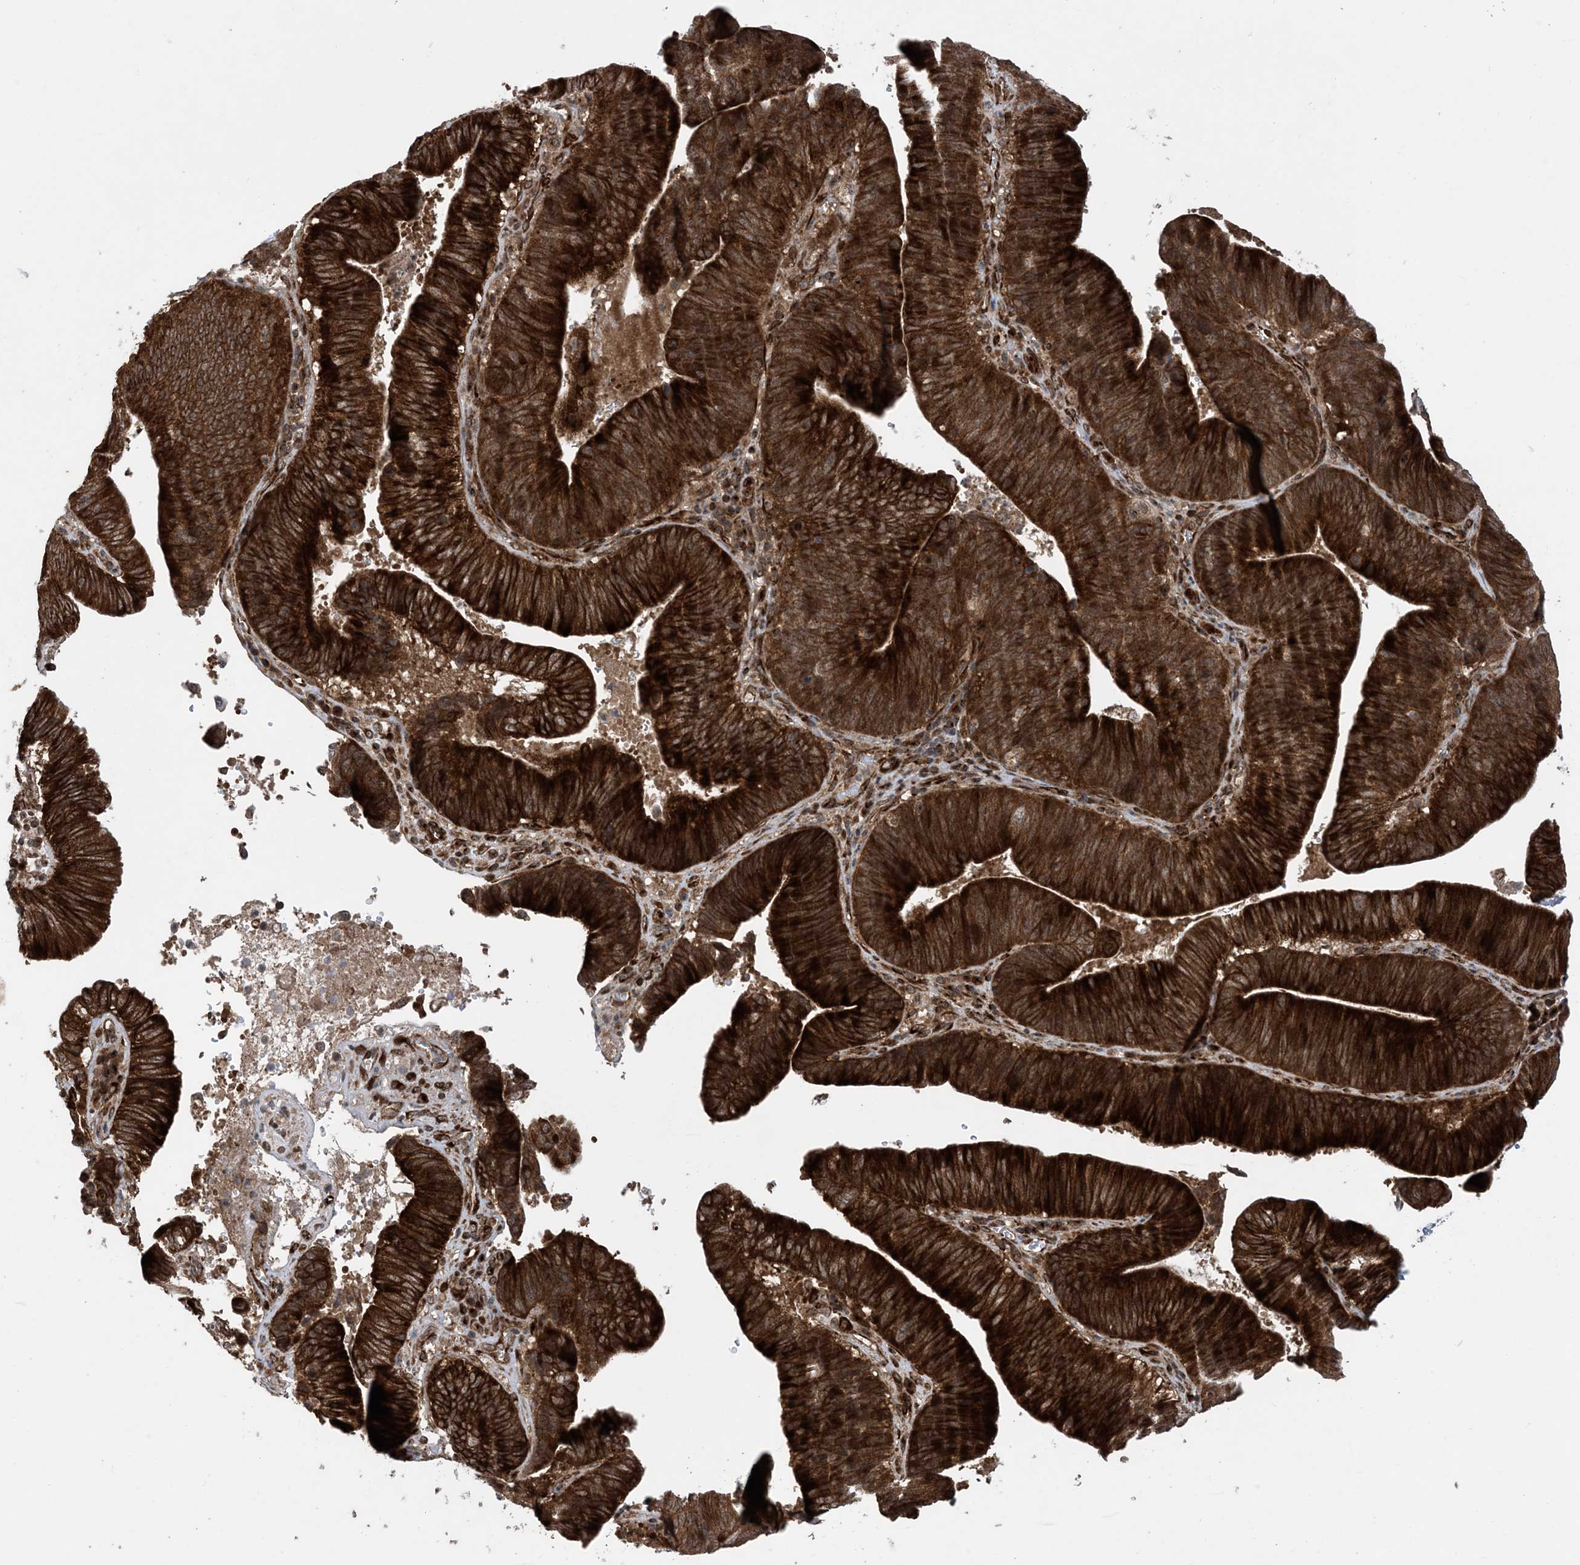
{"staining": {"intensity": "strong", "quantity": ">75%", "location": "cytoplasmic/membranous"}, "tissue": "pancreatic cancer", "cell_type": "Tumor cells", "image_type": "cancer", "snomed": [{"axis": "morphology", "description": "Adenocarcinoma, NOS"}, {"axis": "topography", "description": "Pancreas"}], "caption": "Protein expression analysis of adenocarcinoma (pancreatic) reveals strong cytoplasmic/membranous staining in approximately >75% of tumor cells.", "gene": "HEMK1", "patient": {"sex": "male", "age": 63}}